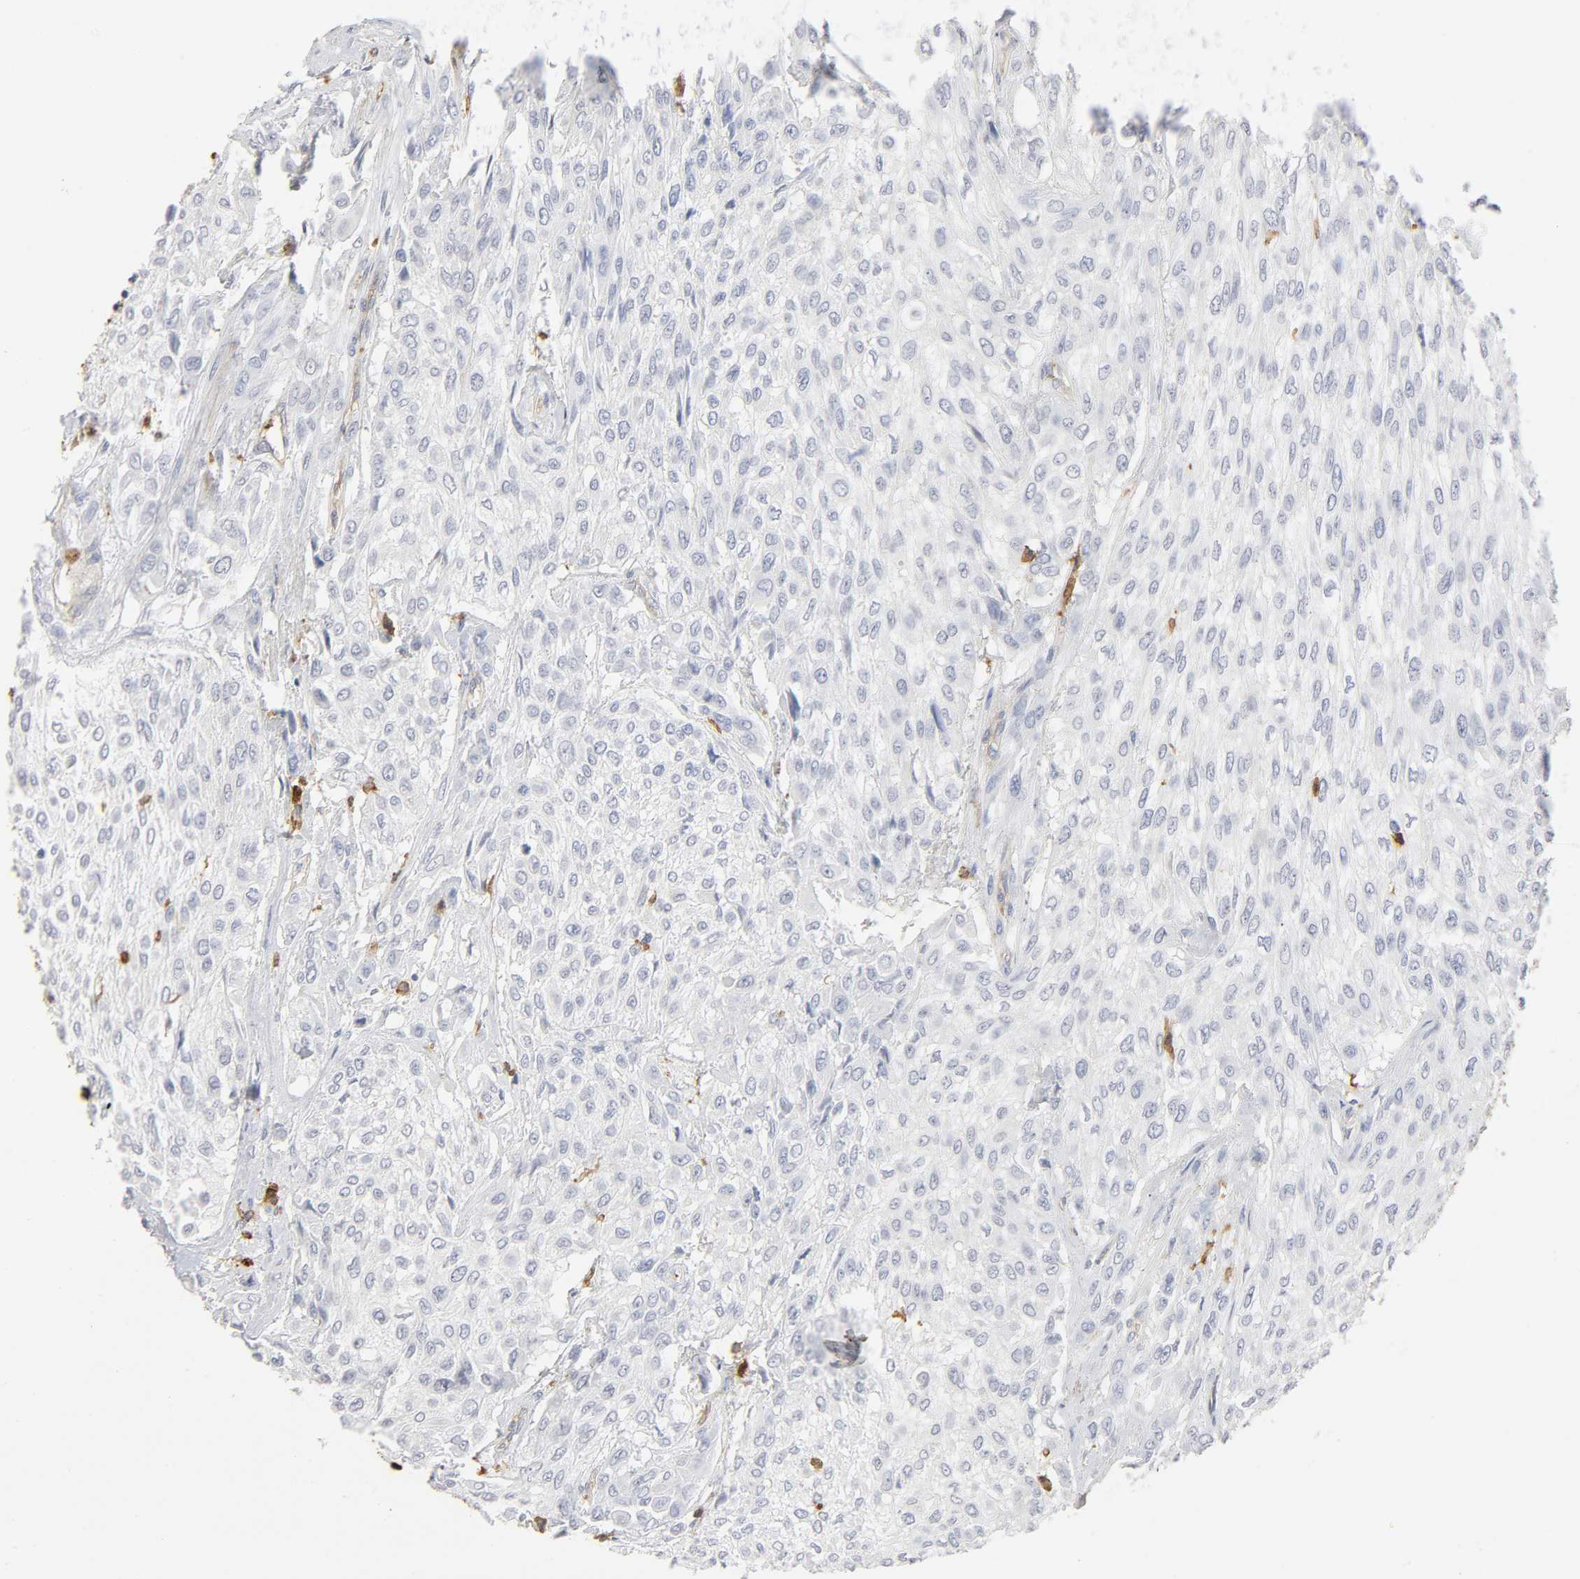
{"staining": {"intensity": "negative", "quantity": "none", "location": "none"}, "tissue": "urothelial cancer", "cell_type": "Tumor cells", "image_type": "cancer", "snomed": [{"axis": "morphology", "description": "Urothelial carcinoma, High grade"}, {"axis": "topography", "description": "Urinary bladder"}], "caption": "A high-resolution micrograph shows IHC staining of urothelial cancer, which shows no significant staining in tumor cells. The staining is performed using DAB (3,3'-diaminobenzidine) brown chromogen with nuclei counter-stained in using hematoxylin.", "gene": "LYN", "patient": {"sex": "male", "age": 57}}